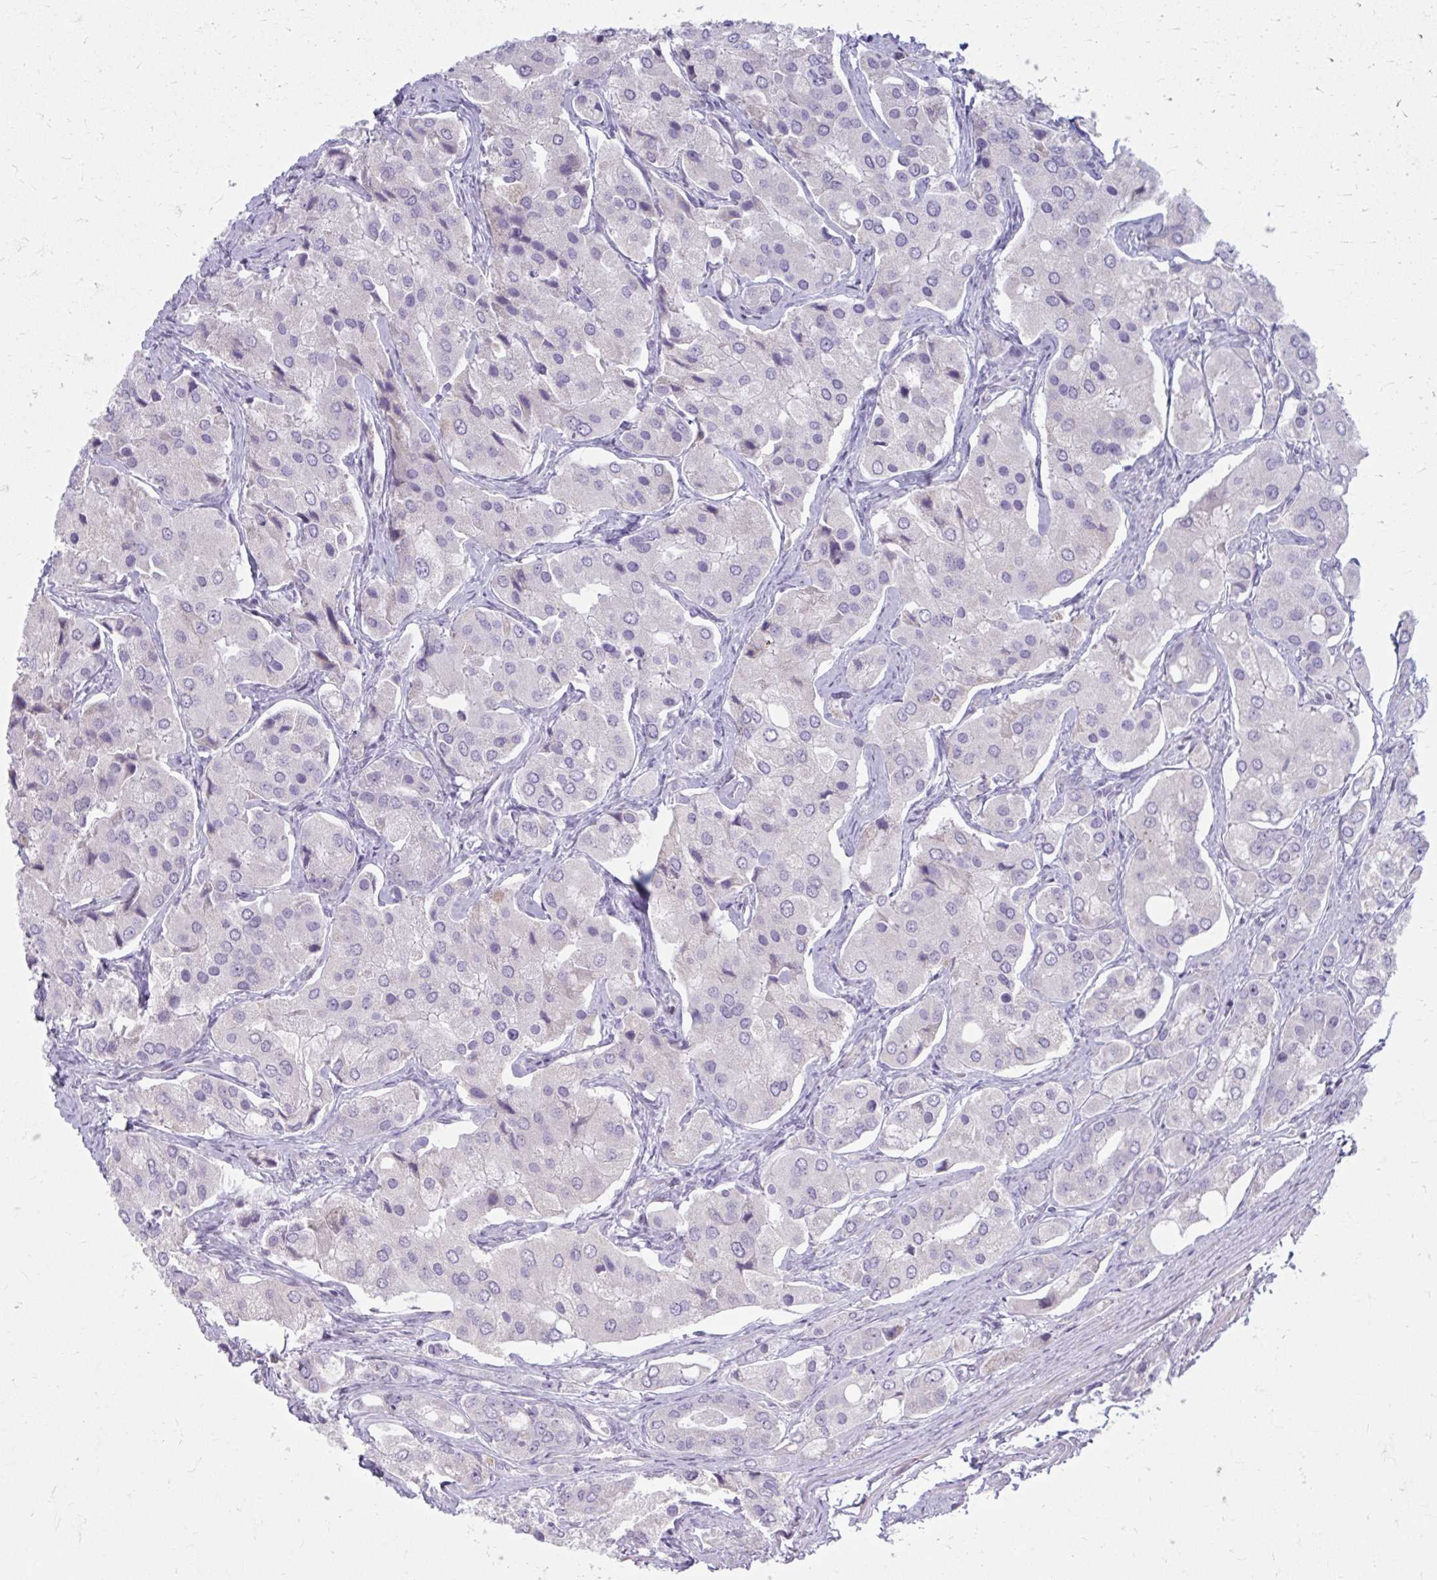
{"staining": {"intensity": "negative", "quantity": "none", "location": "none"}, "tissue": "prostate cancer", "cell_type": "Tumor cells", "image_type": "cancer", "snomed": [{"axis": "morphology", "description": "Adenocarcinoma, Low grade"}, {"axis": "topography", "description": "Prostate"}], "caption": "The image displays no significant positivity in tumor cells of prostate adenocarcinoma (low-grade).", "gene": "MSMO1", "patient": {"sex": "male", "age": 69}}